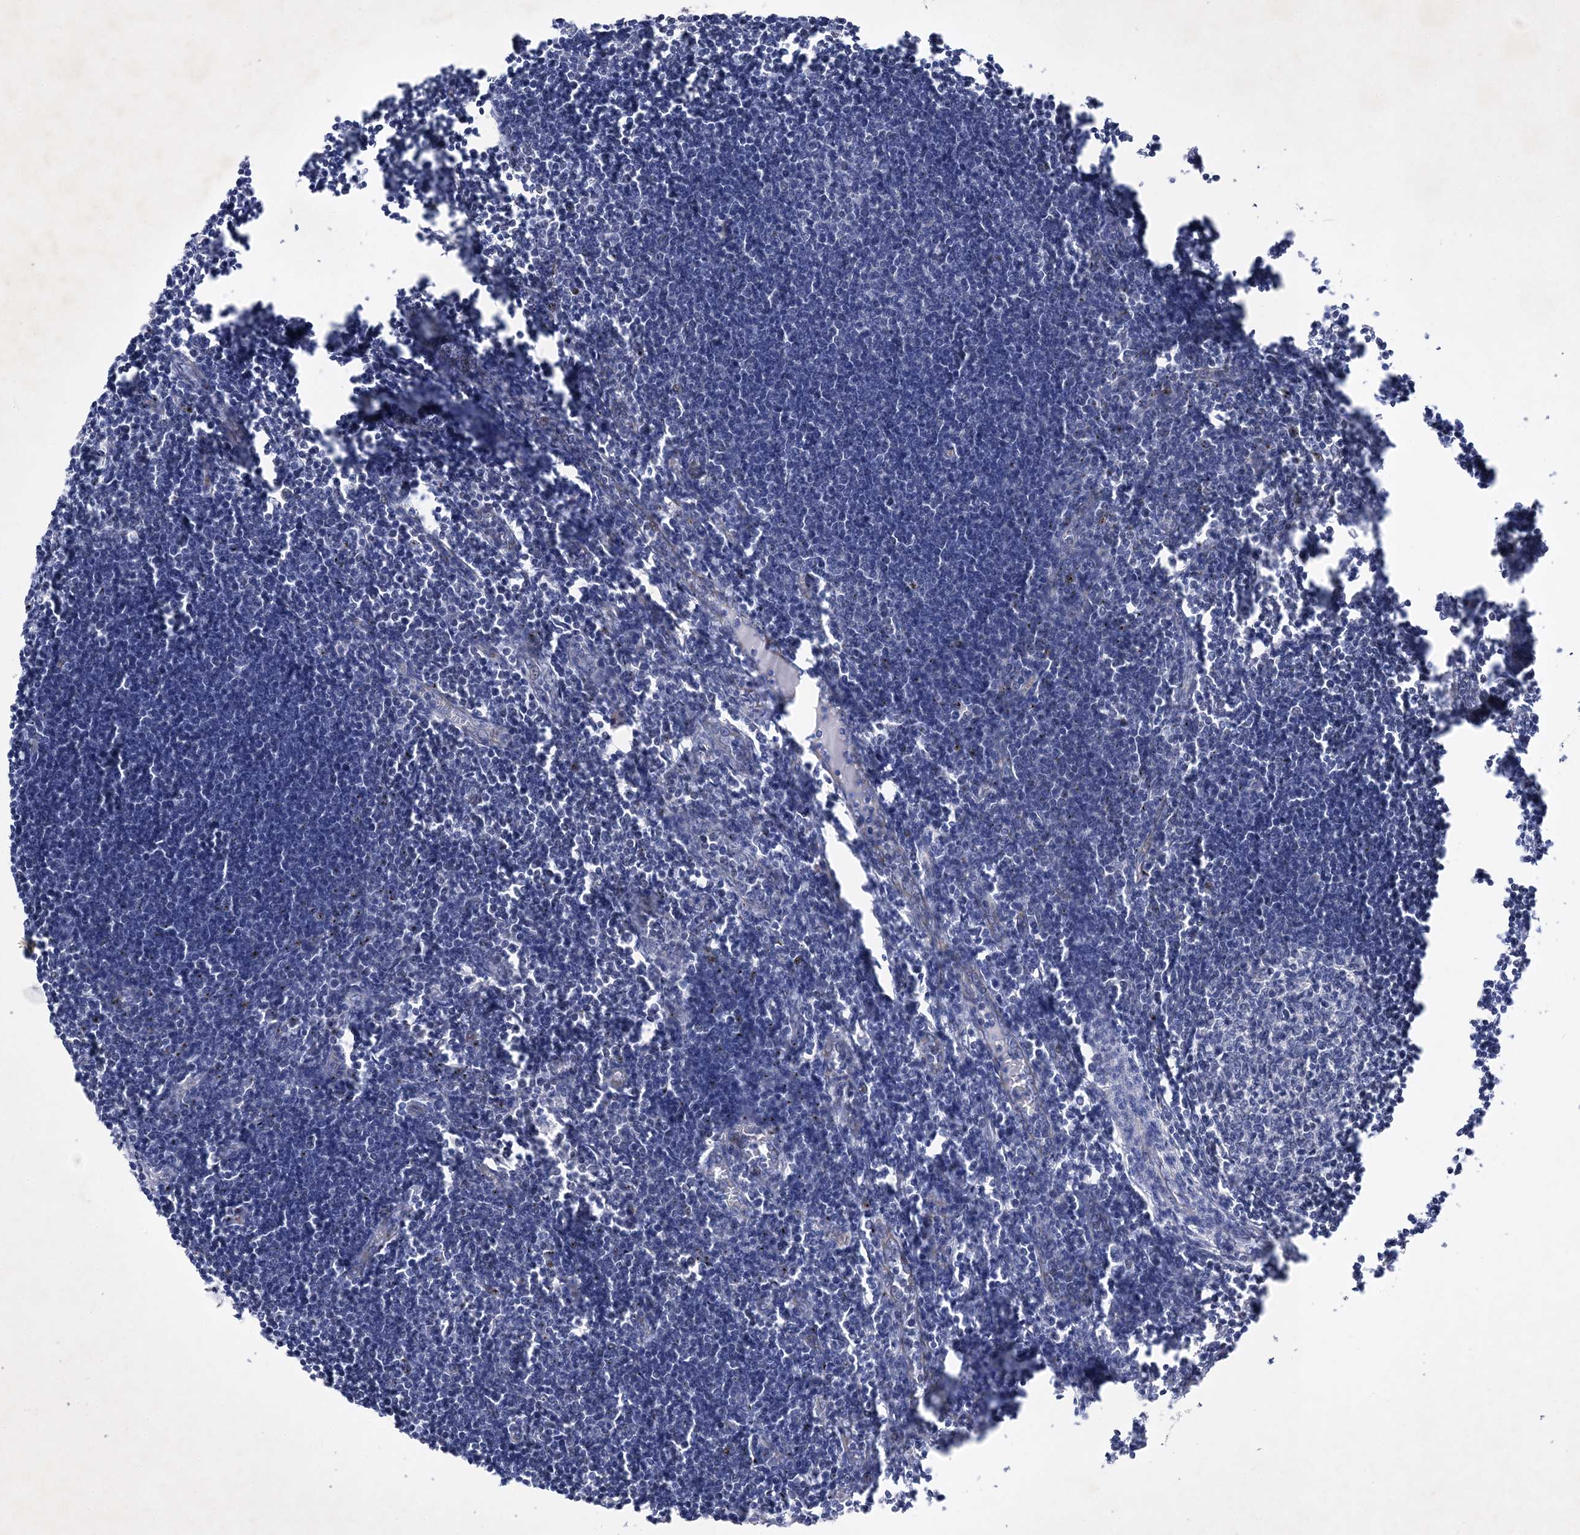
{"staining": {"intensity": "negative", "quantity": "none", "location": "none"}, "tissue": "lymph node", "cell_type": "Germinal center cells", "image_type": "normal", "snomed": [{"axis": "morphology", "description": "Normal tissue, NOS"}, {"axis": "morphology", "description": "Malignant melanoma, Metastatic site"}, {"axis": "topography", "description": "Lymph node"}], "caption": "The IHC image has no significant staining in germinal center cells of lymph node. (DAB immunohistochemistry, high magnification).", "gene": "GPN1", "patient": {"sex": "male", "age": 41}}